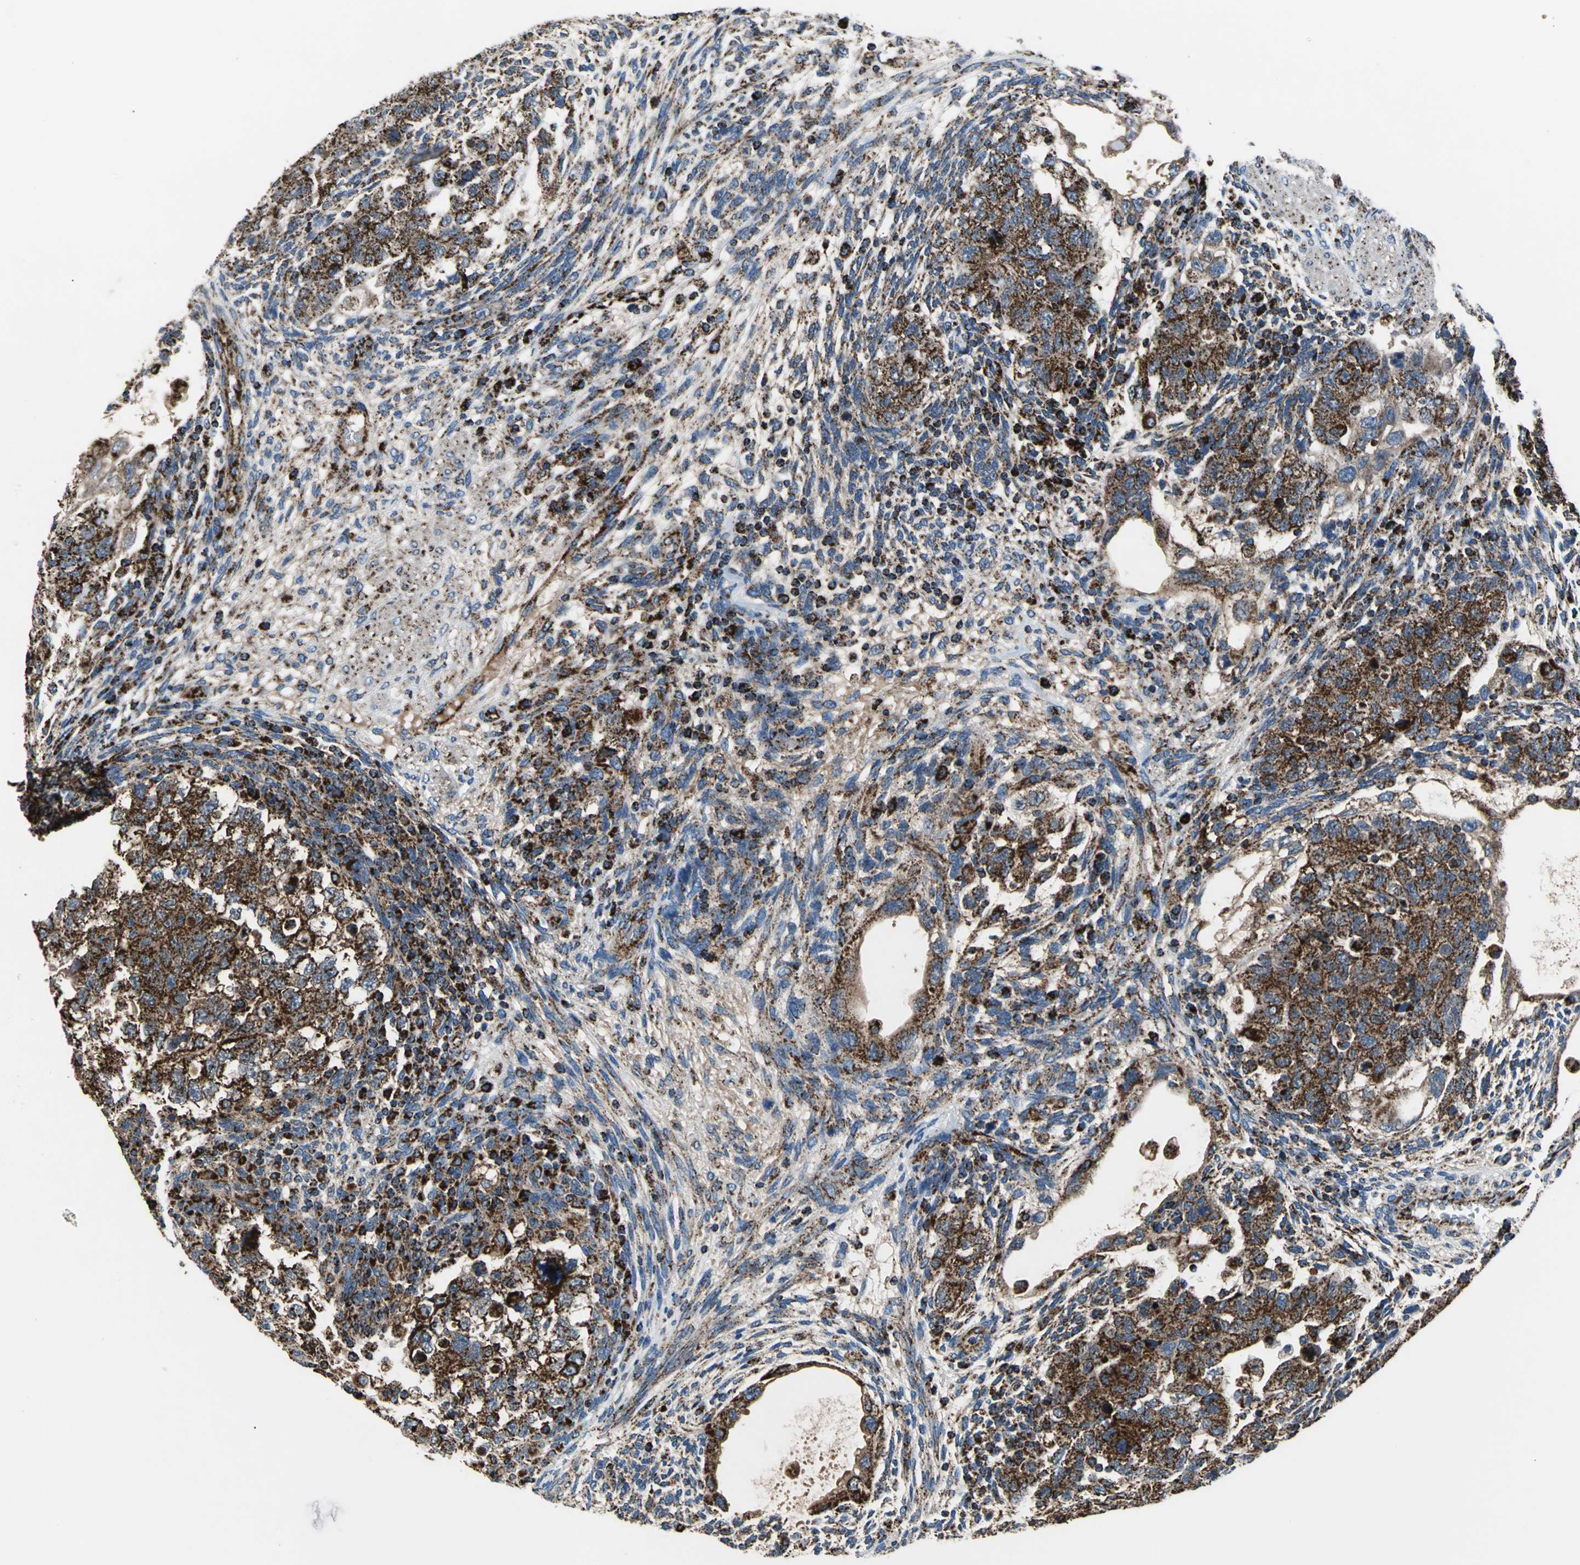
{"staining": {"intensity": "strong", "quantity": ">75%", "location": "cytoplasmic/membranous"}, "tissue": "testis cancer", "cell_type": "Tumor cells", "image_type": "cancer", "snomed": [{"axis": "morphology", "description": "Normal tissue, NOS"}, {"axis": "morphology", "description": "Carcinoma, Embryonal, NOS"}, {"axis": "topography", "description": "Testis"}], "caption": "Immunohistochemical staining of human testis cancer (embryonal carcinoma) exhibits high levels of strong cytoplasmic/membranous staining in about >75% of tumor cells.", "gene": "ECH1", "patient": {"sex": "male", "age": 36}}